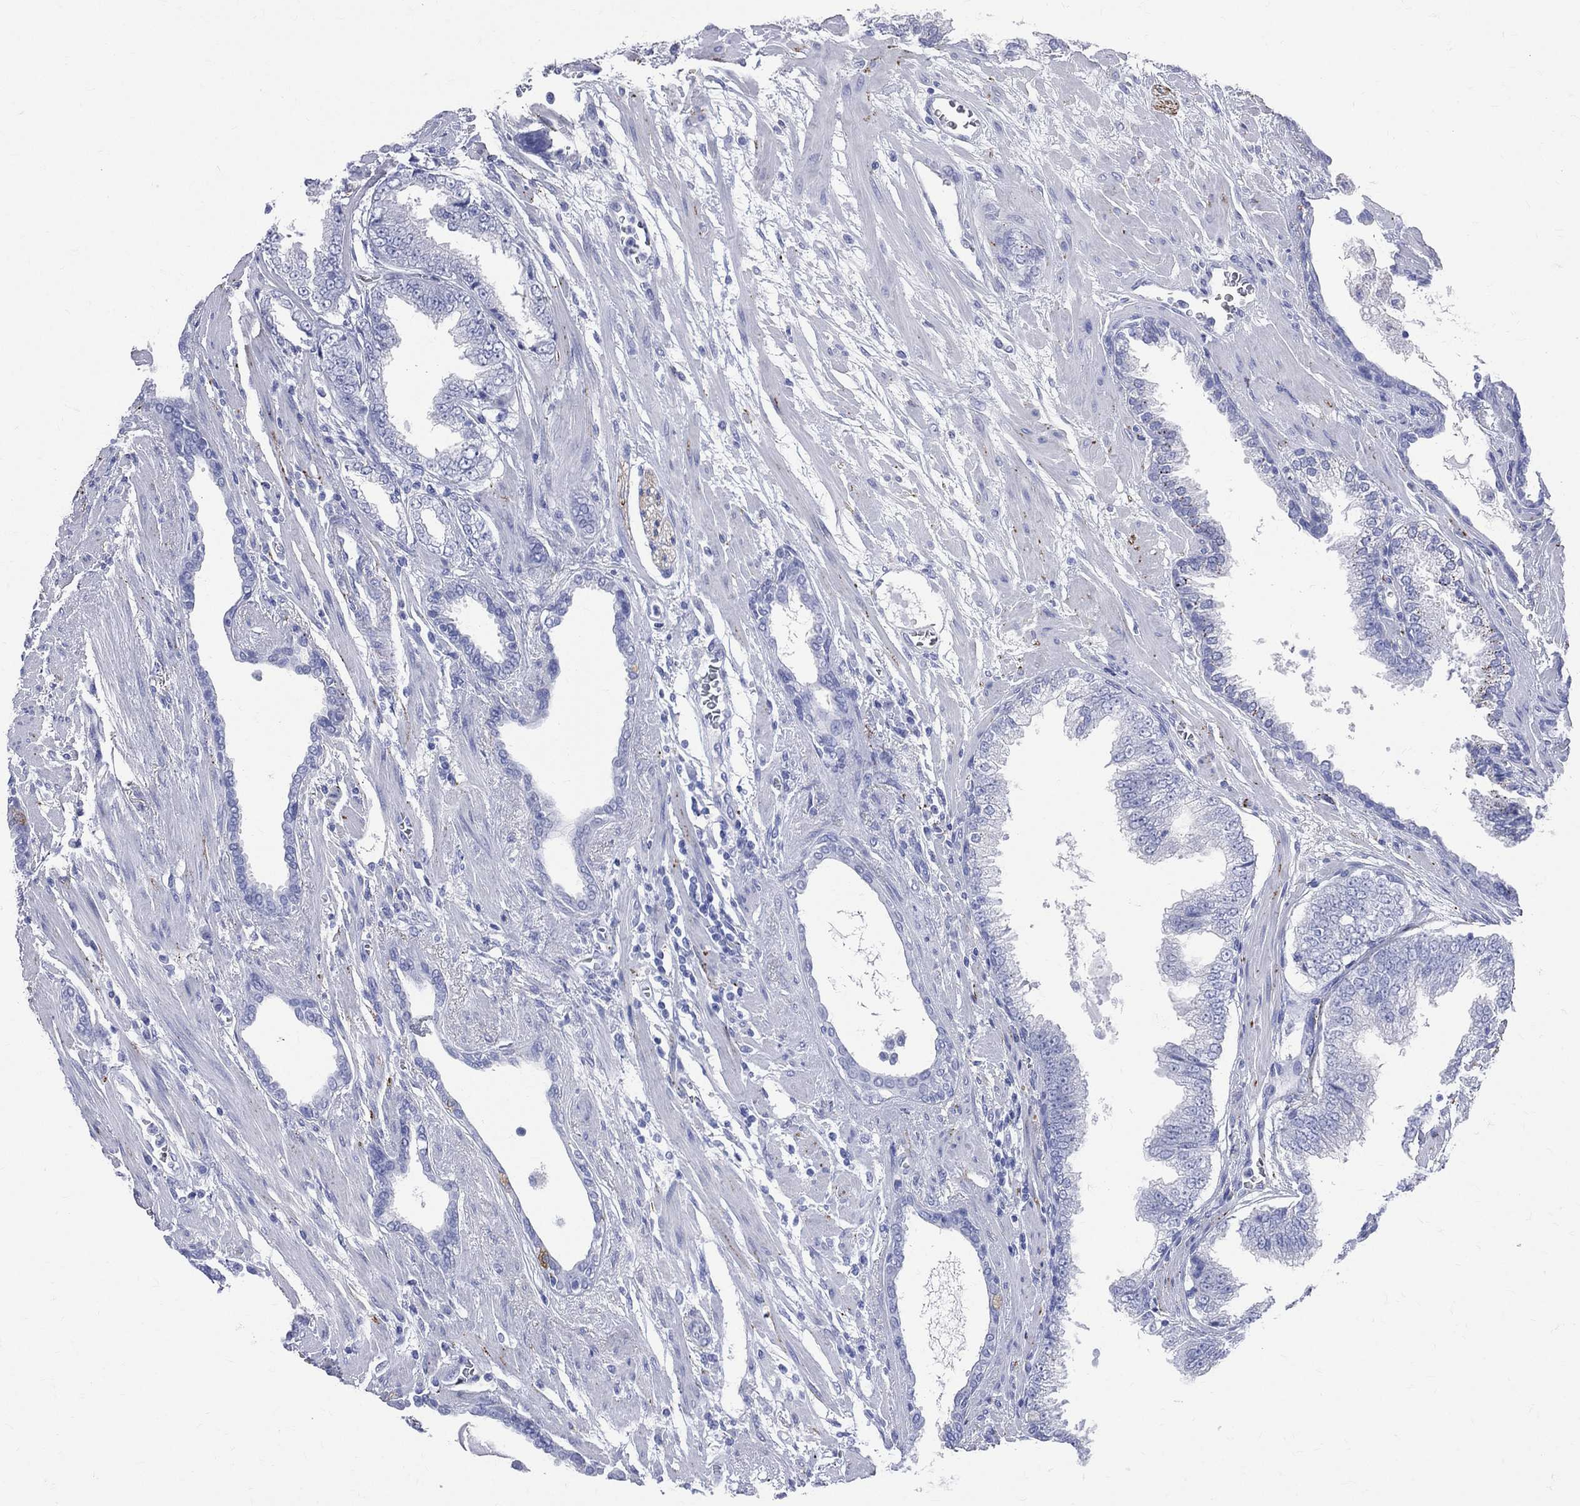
{"staining": {"intensity": "negative", "quantity": "none", "location": "none"}, "tissue": "prostate cancer", "cell_type": "Tumor cells", "image_type": "cancer", "snomed": [{"axis": "morphology", "description": "Adenocarcinoma, Low grade"}, {"axis": "topography", "description": "Prostate"}], "caption": "An IHC image of prostate low-grade adenocarcinoma is shown. There is no staining in tumor cells of prostate low-grade adenocarcinoma.", "gene": "SYP", "patient": {"sex": "male", "age": 69}}